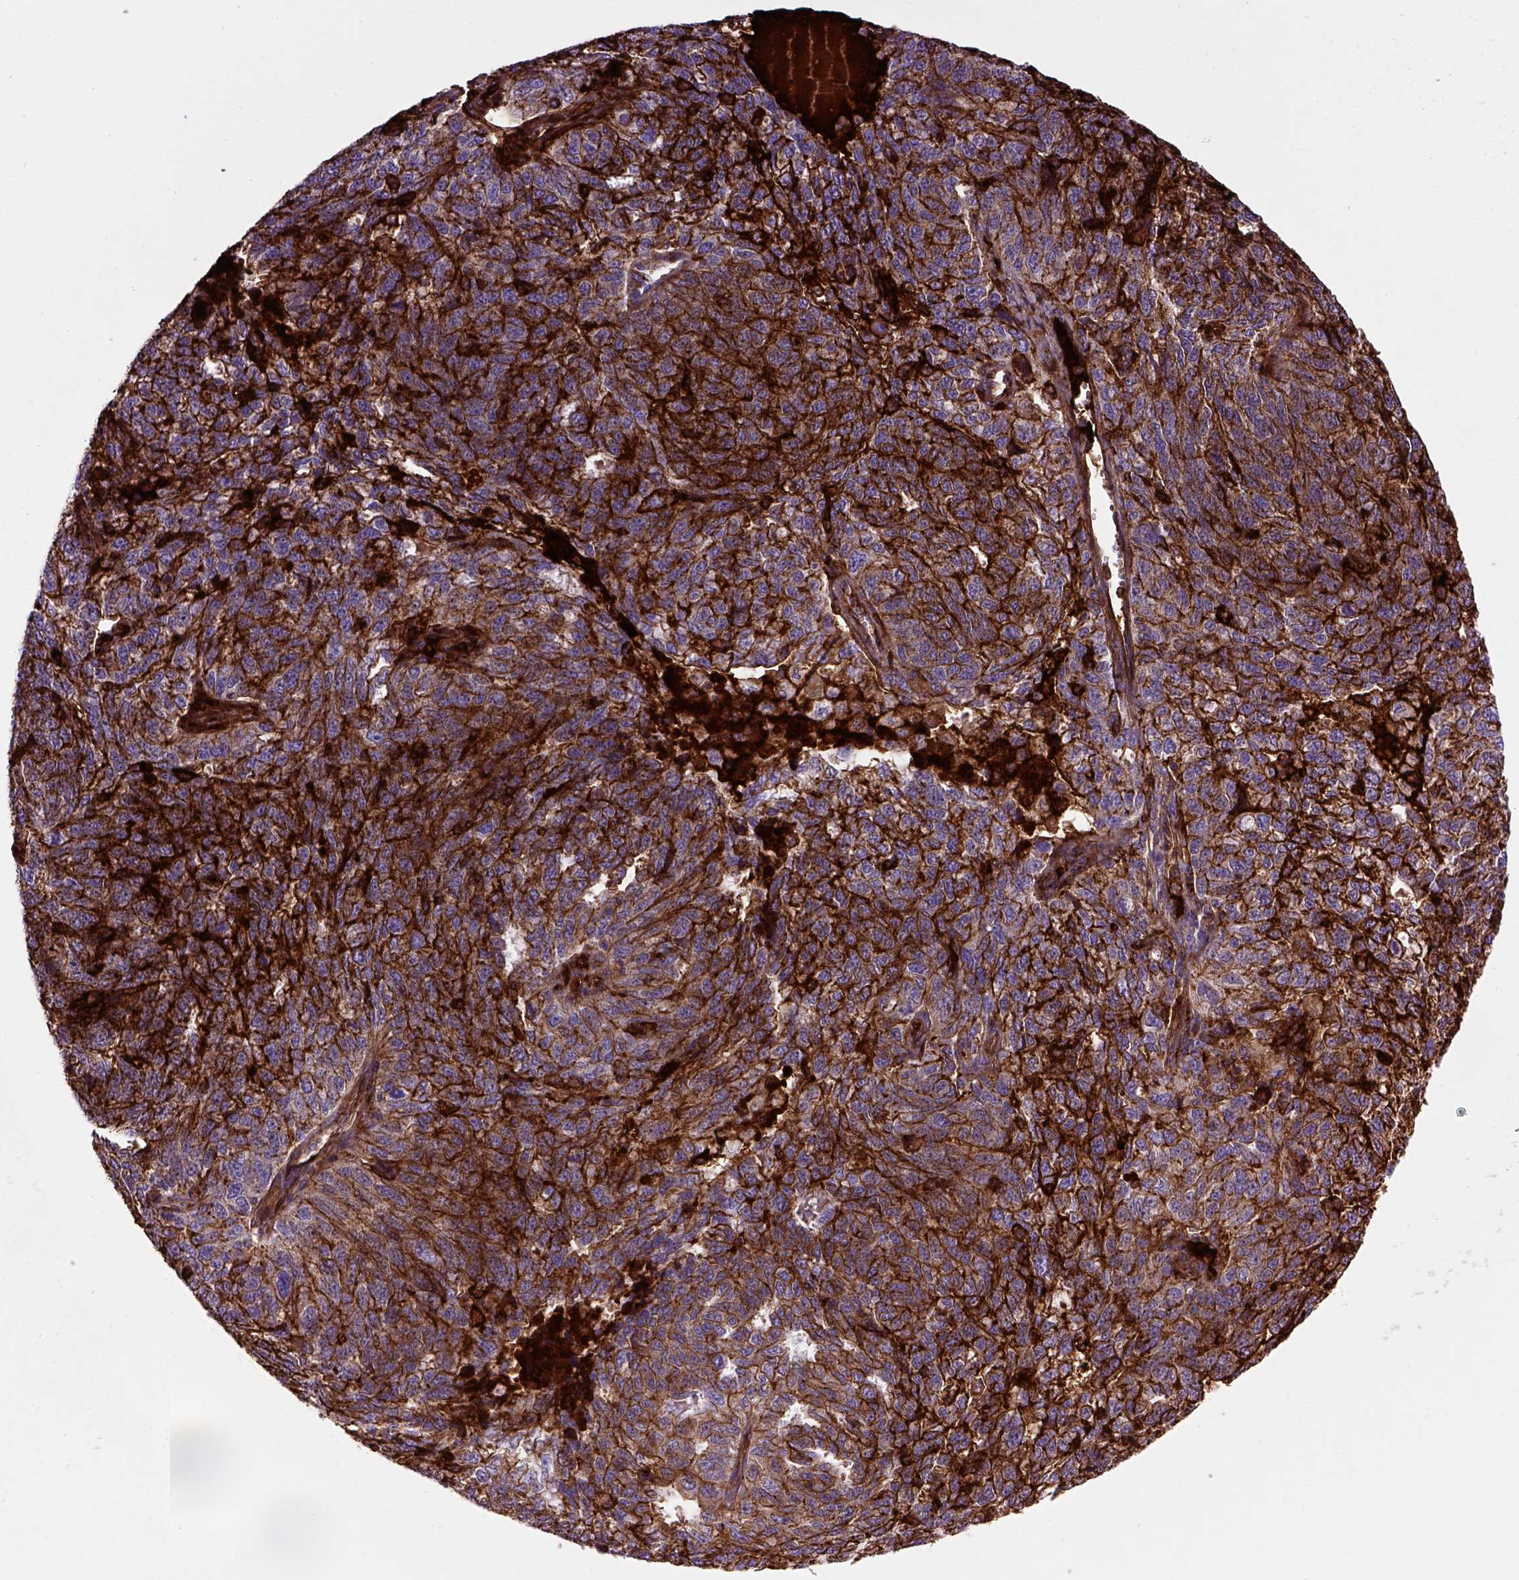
{"staining": {"intensity": "strong", "quantity": ">75%", "location": "cytoplasmic/membranous"}, "tissue": "ovarian cancer", "cell_type": "Tumor cells", "image_type": "cancer", "snomed": [{"axis": "morphology", "description": "Cystadenocarcinoma, serous, NOS"}, {"axis": "topography", "description": "Ovary"}], "caption": "Protein expression analysis of human ovarian cancer (serous cystadenocarcinoma) reveals strong cytoplasmic/membranous staining in approximately >75% of tumor cells.", "gene": "CDH1", "patient": {"sex": "female", "age": 71}}